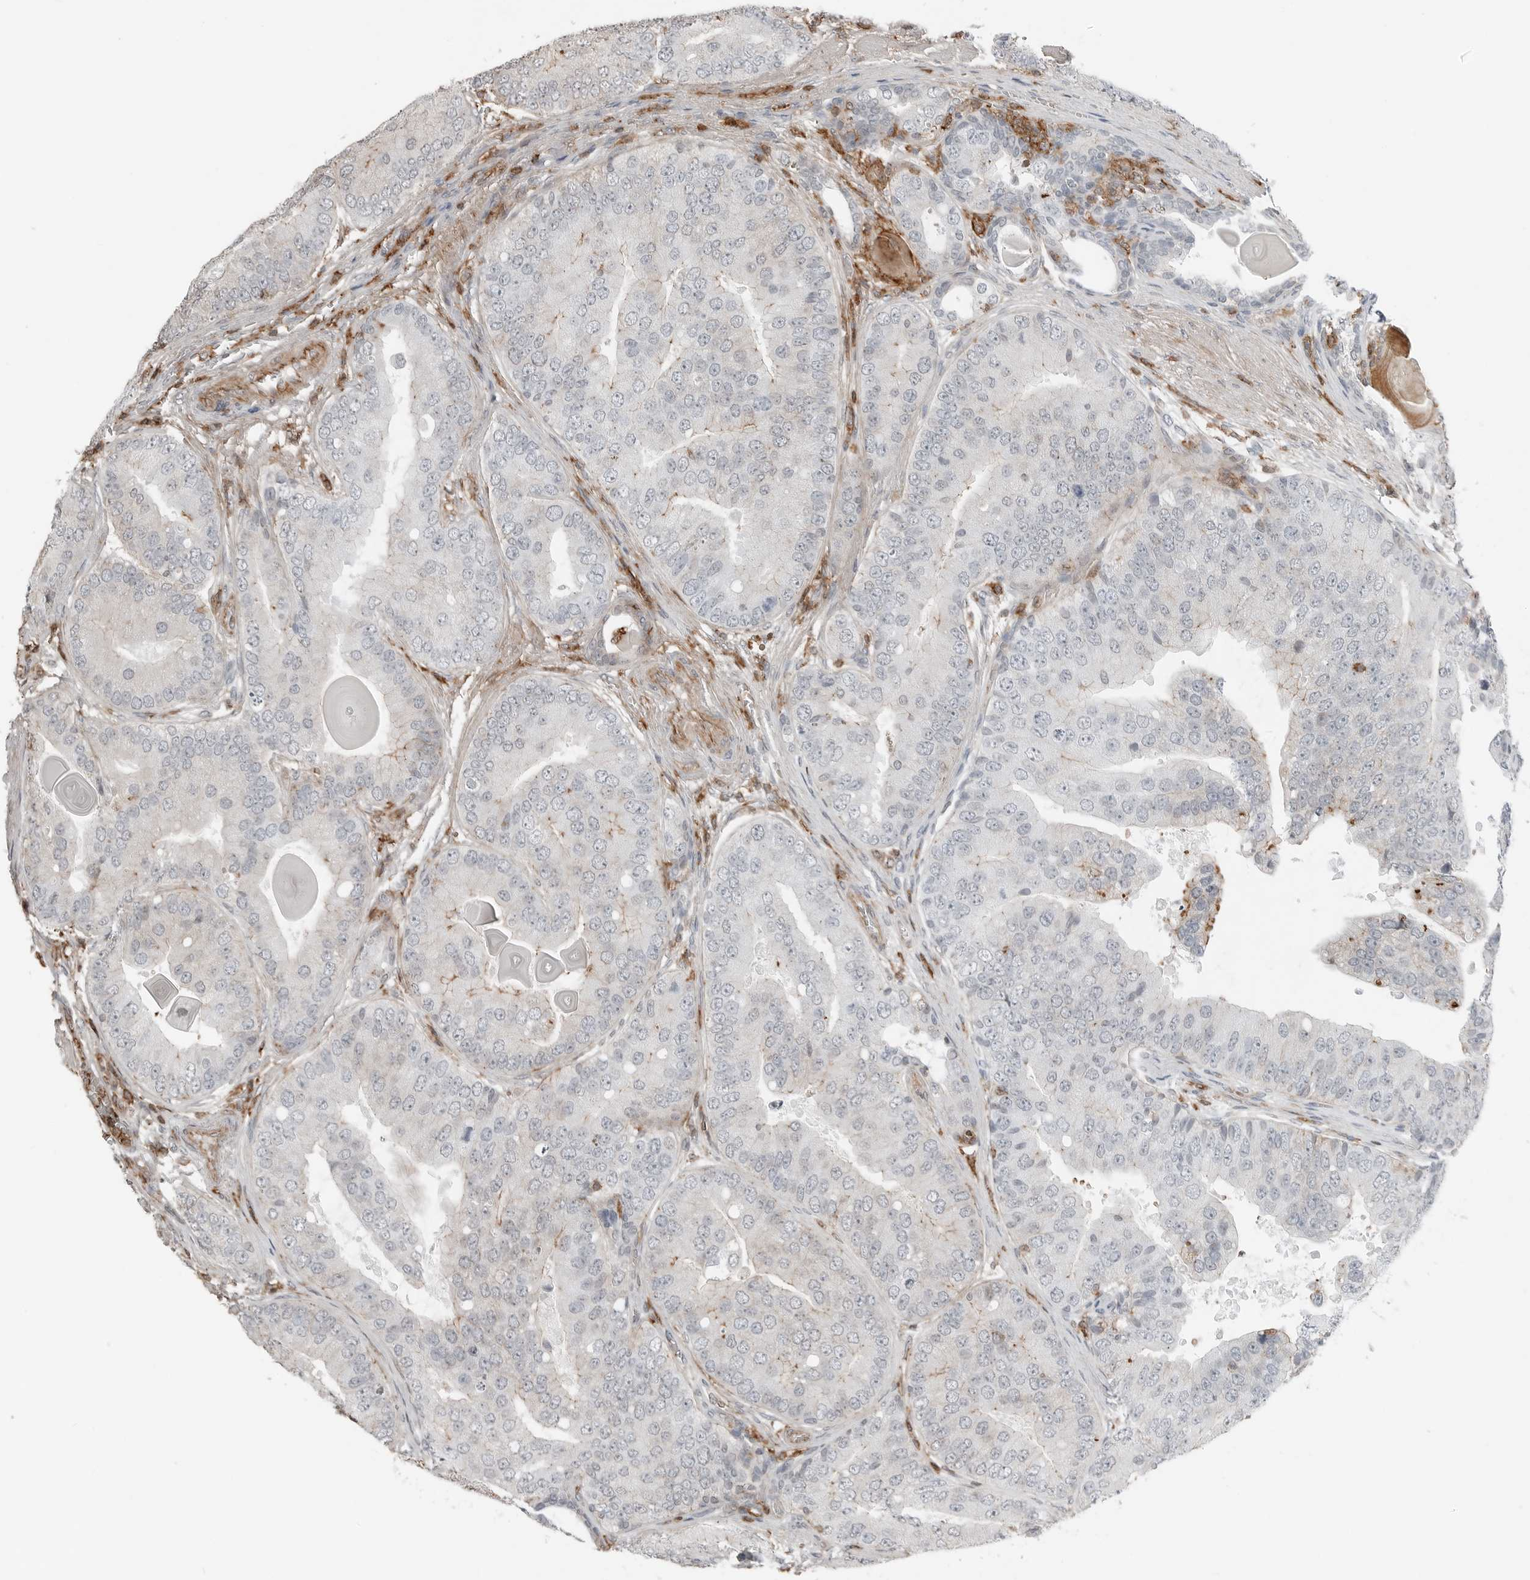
{"staining": {"intensity": "moderate", "quantity": "<25%", "location": "cytoplasmic/membranous"}, "tissue": "prostate cancer", "cell_type": "Tumor cells", "image_type": "cancer", "snomed": [{"axis": "morphology", "description": "Adenocarcinoma, High grade"}, {"axis": "topography", "description": "Prostate"}], "caption": "A low amount of moderate cytoplasmic/membranous expression is present in approximately <25% of tumor cells in prostate high-grade adenocarcinoma tissue.", "gene": "LEFTY2", "patient": {"sex": "male", "age": 70}}